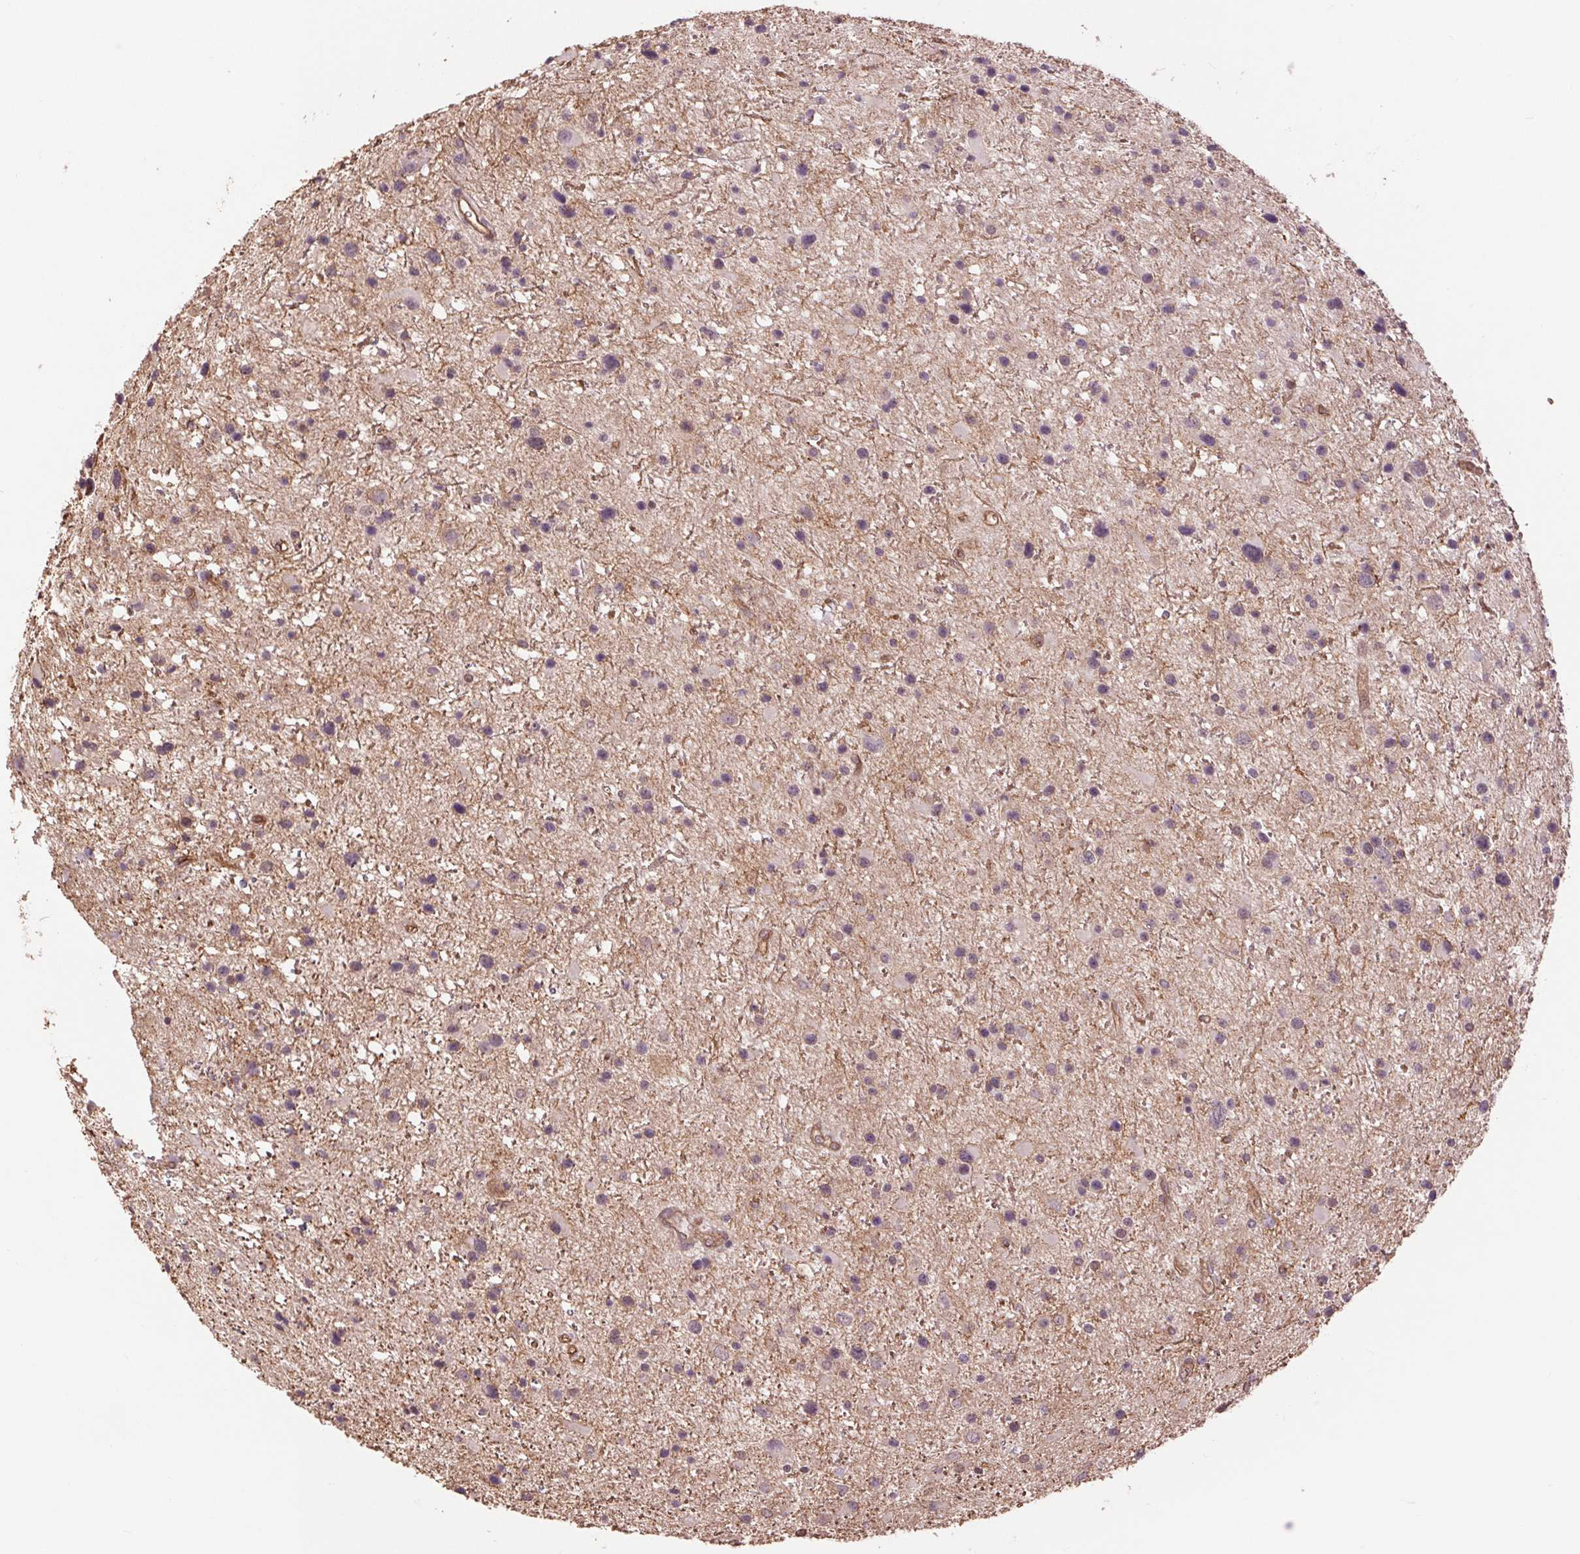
{"staining": {"intensity": "negative", "quantity": "none", "location": "none"}, "tissue": "glioma", "cell_type": "Tumor cells", "image_type": "cancer", "snomed": [{"axis": "morphology", "description": "Glioma, malignant, Low grade"}, {"axis": "topography", "description": "Brain"}], "caption": "High magnification brightfield microscopy of glioma stained with DAB (3,3'-diaminobenzidine) (brown) and counterstained with hematoxylin (blue): tumor cells show no significant staining.", "gene": "PALM", "patient": {"sex": "female", "age": 32}}